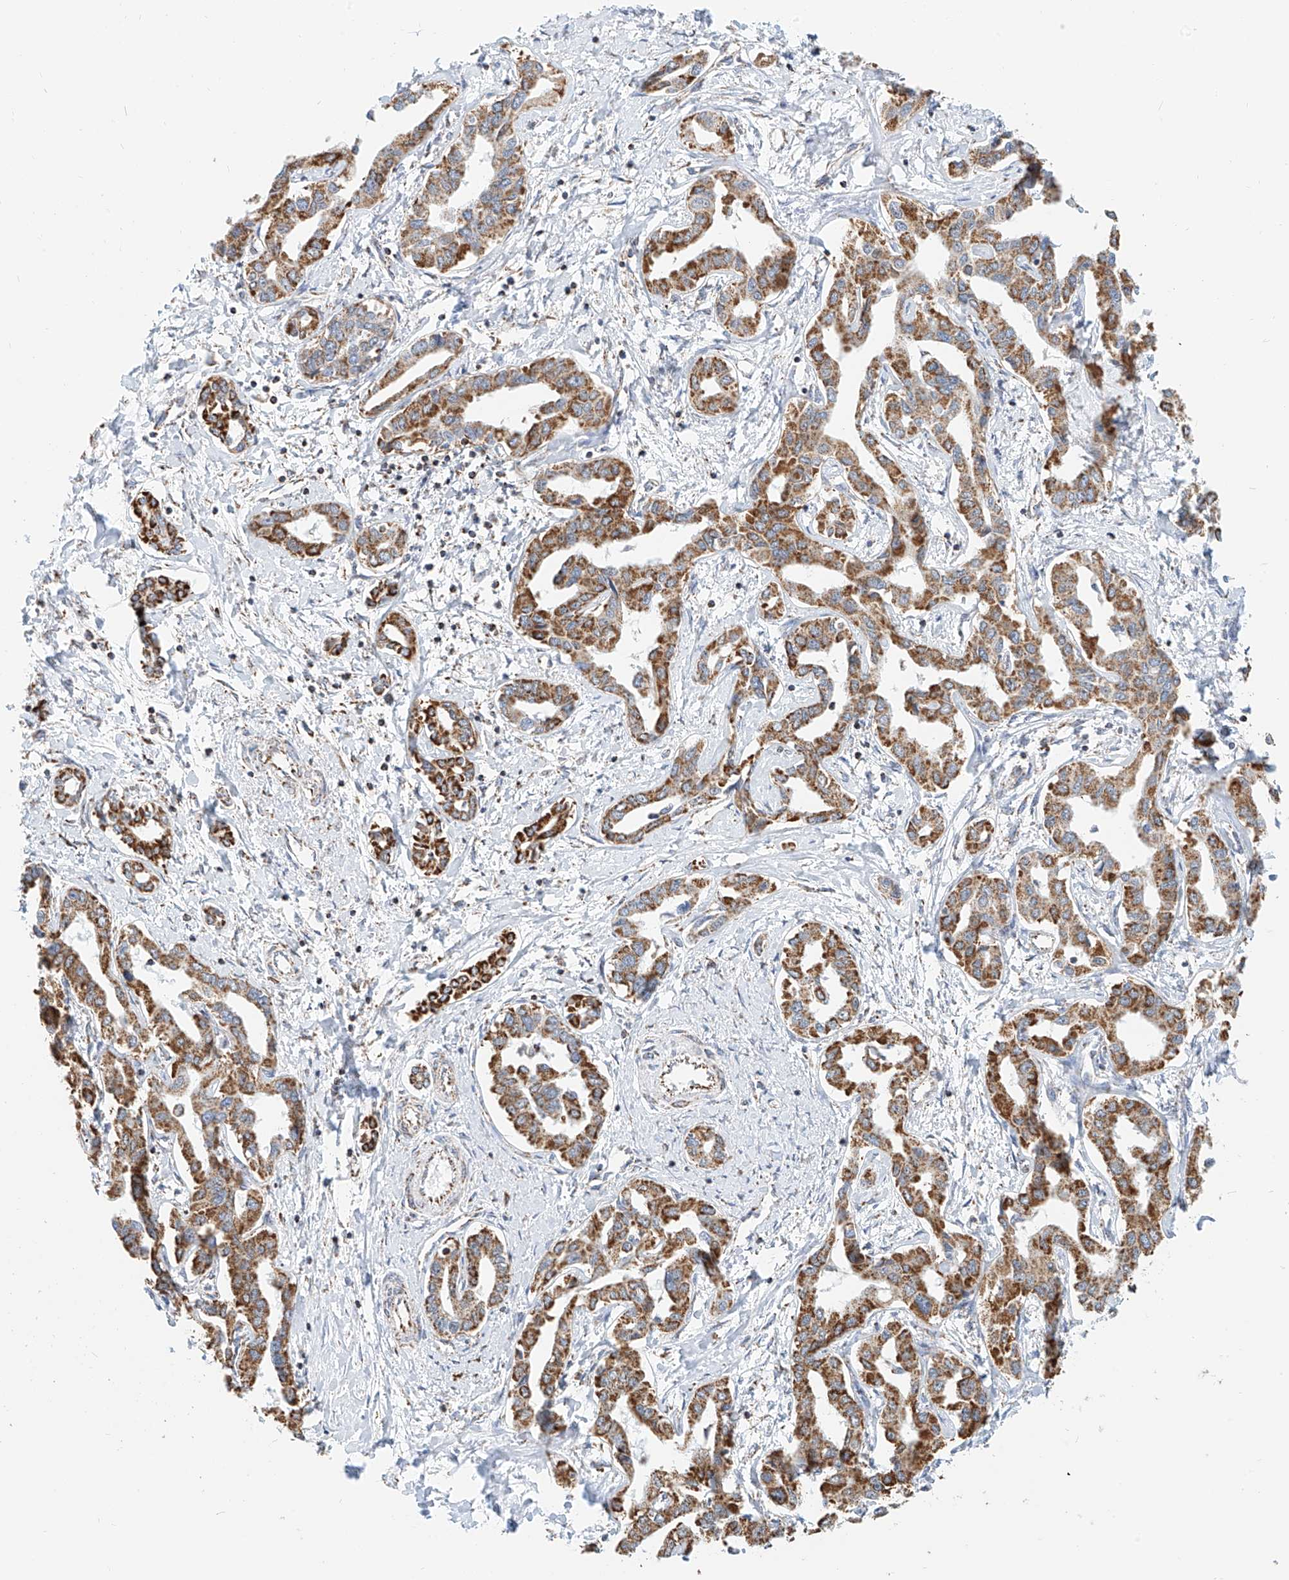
{"staining": {"intensity": "moderate", "quantity": ">75%", "location": "cytoplasmic/membranous"}, "tissue": "liver cancer", "cell_type": "Tumor cells", "image_type": "cancer", "snomed": [{"axis": "morphology", "description": "Cholangiocarcinoma"}, {"axis": "topography", "description": "Liver"}], "caption": "Human liver cholangiocarcinoma stained with a brown dye exhibits moderate cytoplasmic/membranous positive positivity in about >75% of tumor cells.", "gene": "NALCN", "patient": {"sex": "male", "age": 59}}